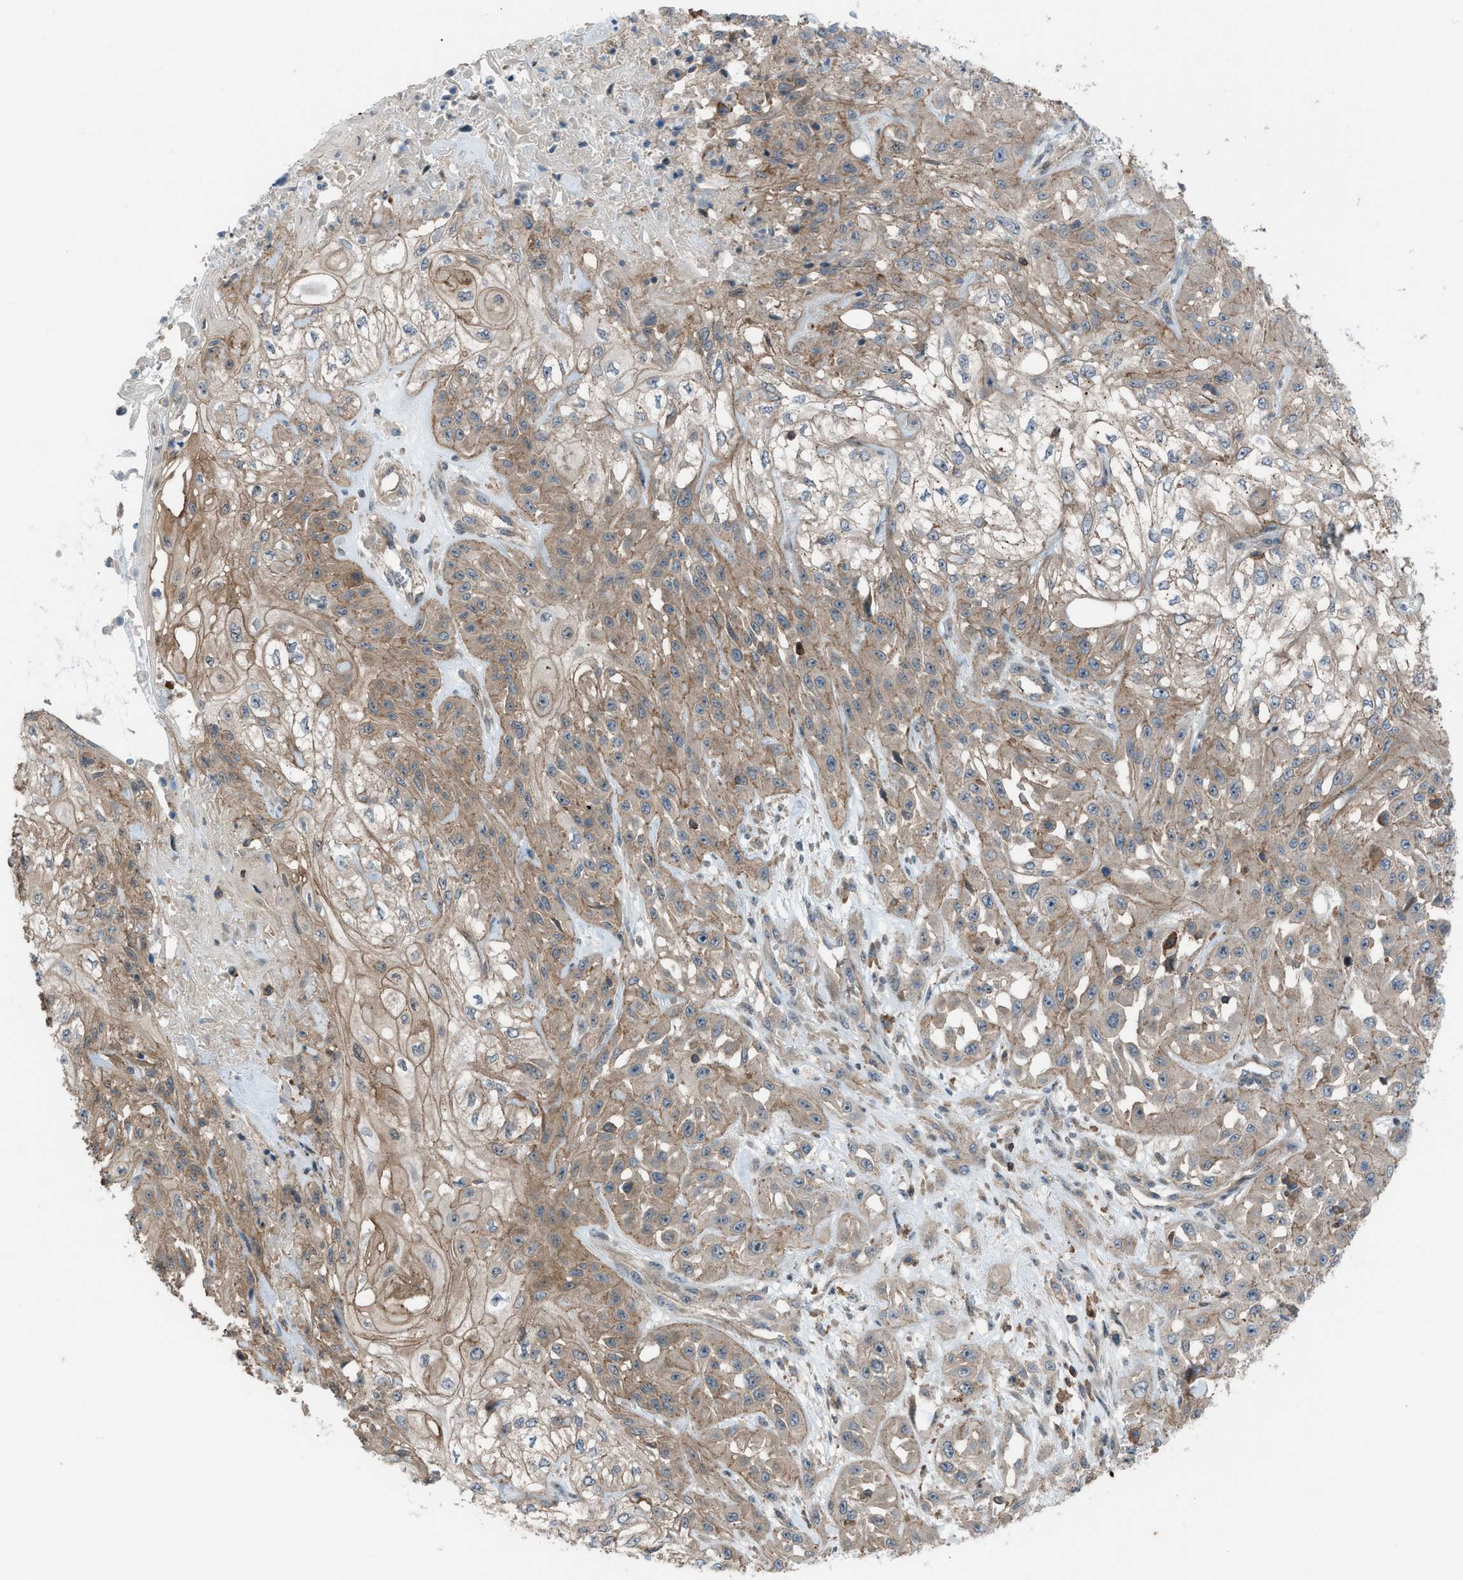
{"staining": {"intensity": "weak", "quantity": ">75%", "location": "cytoplasmic/membranous"}, "tissue": "skin cancer", "cell_type": "Tumor cells", "image_type": "cancer", "snomed": [{"axis": "morphology", "description": "Squamous cell carcinoma, NOS"}, {"axis": "morphology", "description": "Squamous cell carcinoma, metastatic, NOS"}, {"axis": "topography", "description": "Skin"}, {"axis": "topography", "description": "Lymph node"}], "caption": "Immunohistochemistry image of human skin squamous cell carcinoma stained for a protein (brown), which displays low levels of weak cytoplasmic/membranous staining in about >75% of tumor cells.", "gene": "DYRK1A", "patient": {"sex": "male", "age": 75}}